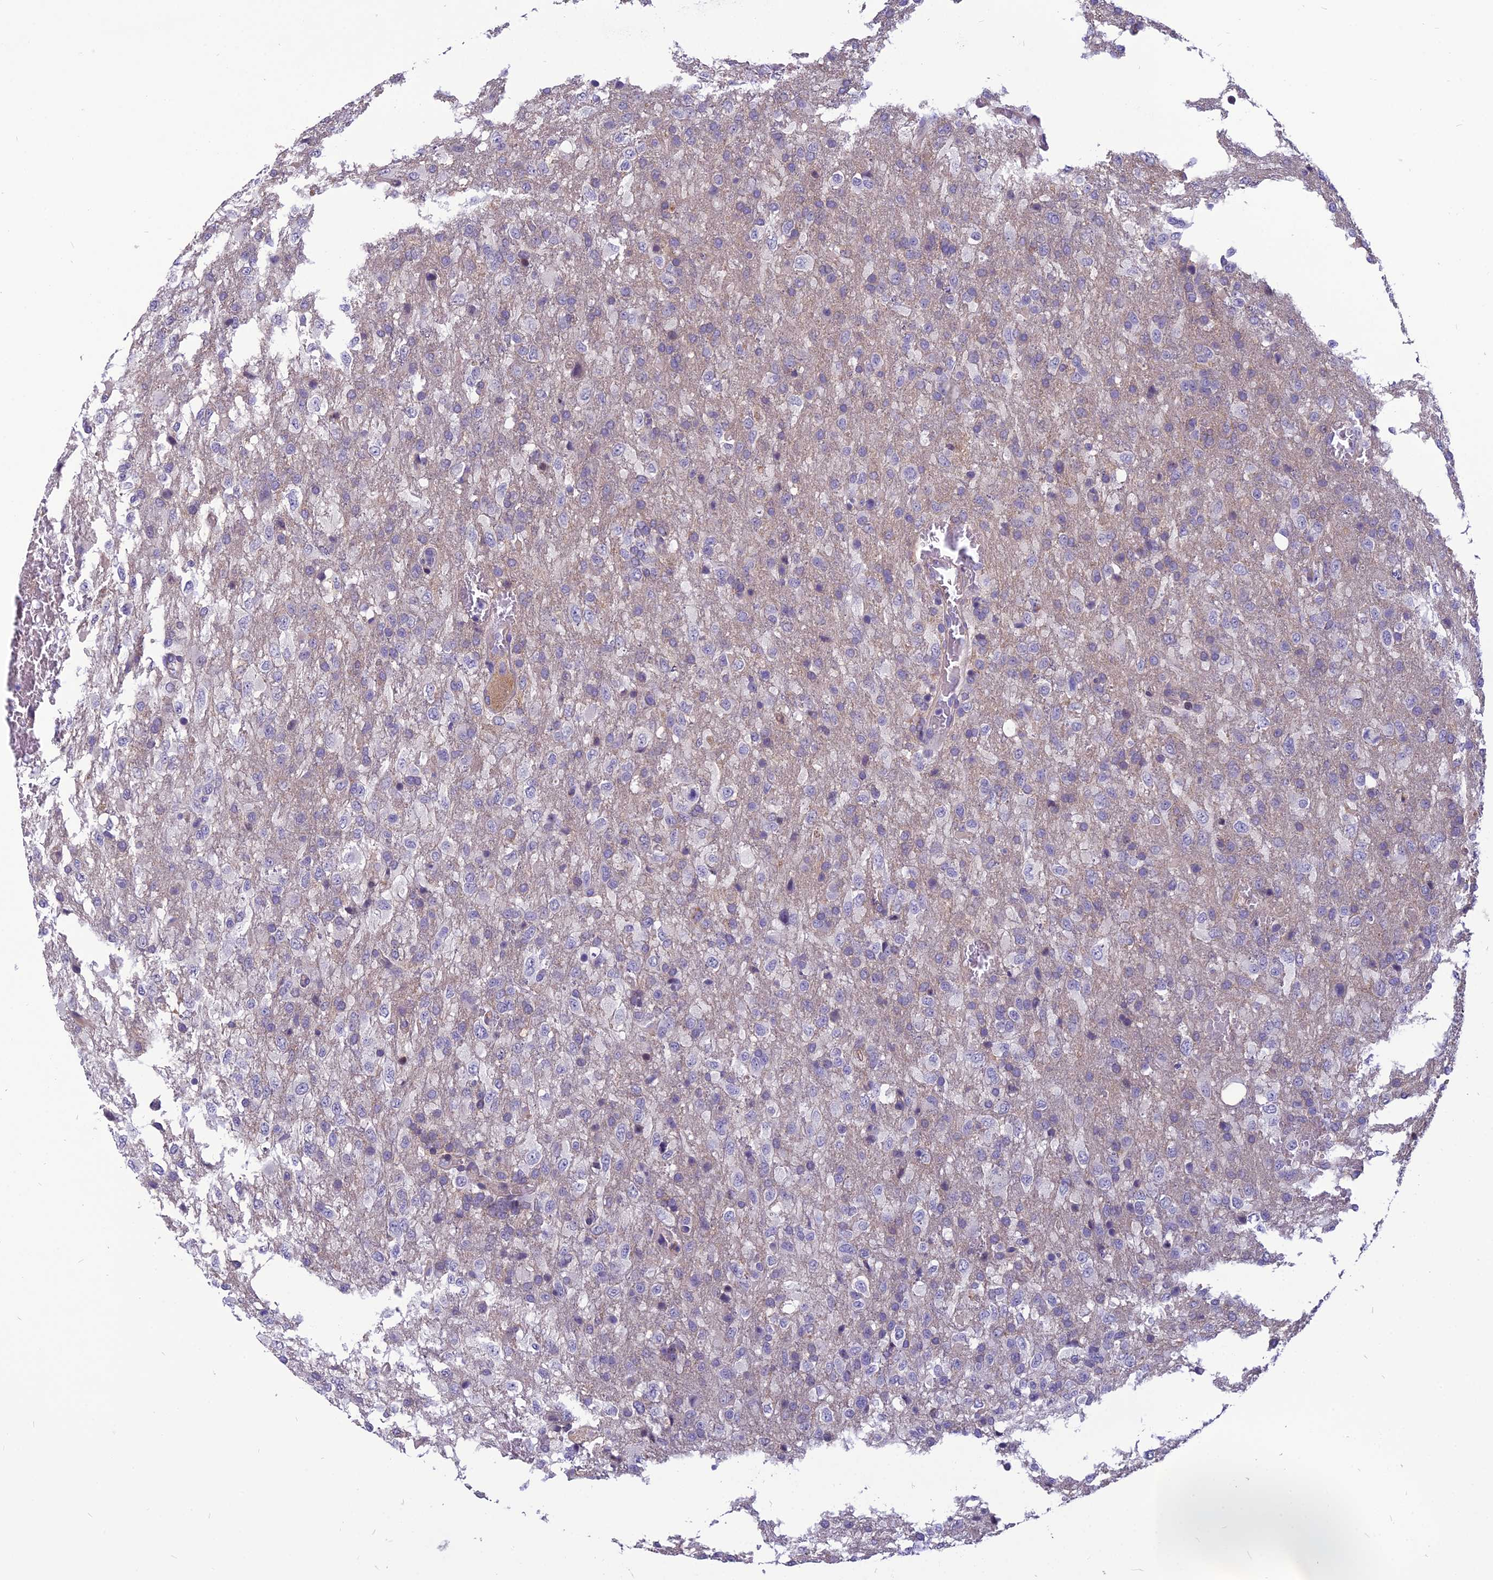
{"staining": {"intensity": "negative", "quantity": "none", "location": "none"}, "tissue": "glioma", "cell_type": "Tumor cells", "image_type": "cancer", "snomed": [{"axis": "morphology", "description": "Glioma, malignant, High grade"}, {"axis": "topography", "description": "Brain"}], "caption": "A high-resolution photomicrograph shows immunohistochemistry staining of glioma, which demonstrates no significant positivity in tumor cells.", "gene": "TSPAN15", "patient": {"sex": "female", "age": 74}}